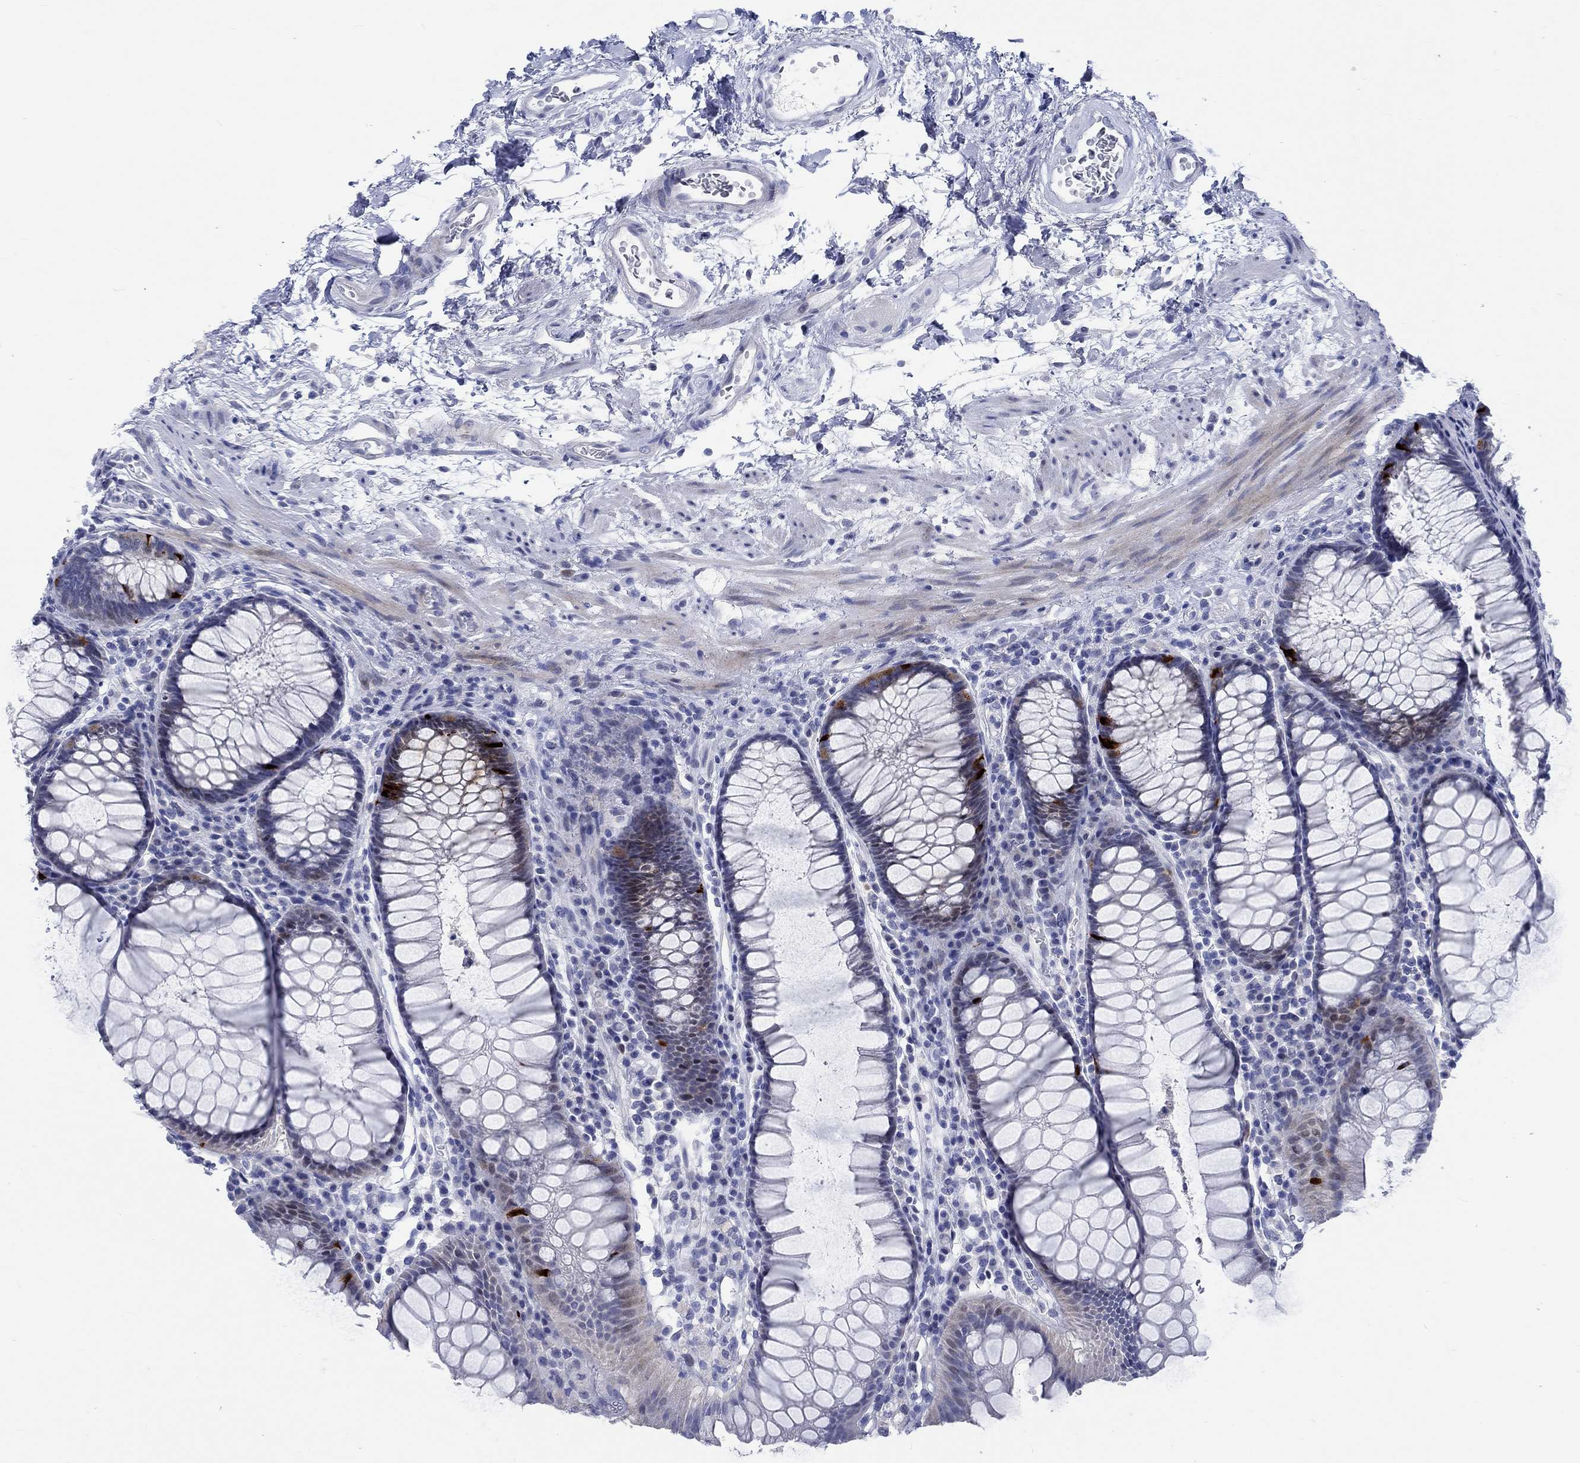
{"staining": {"intensity": "moderate", "quantity": "<25%", "location": "cytoplasmic/membranous"}, "tissue": "rectum", "cell_type": "Glandular cells", "image_type": "normal", "snomed": [{"axis": "morphology", "description": "Normal tissue, NOS"}, {"axis": "topography", "description": "Rectum"}], "caption": "Immunohistochemical staining of benign rectum demonstrates moderate cytoplasmic/membranous protein positivity in approximately <25% of glandular cells. Immunohistochemistry (ihc) stains the protein in brown and the nuclei are stained blue.", "gene": "C4orf47", "patient": {"sex": "female", "age": 68}}